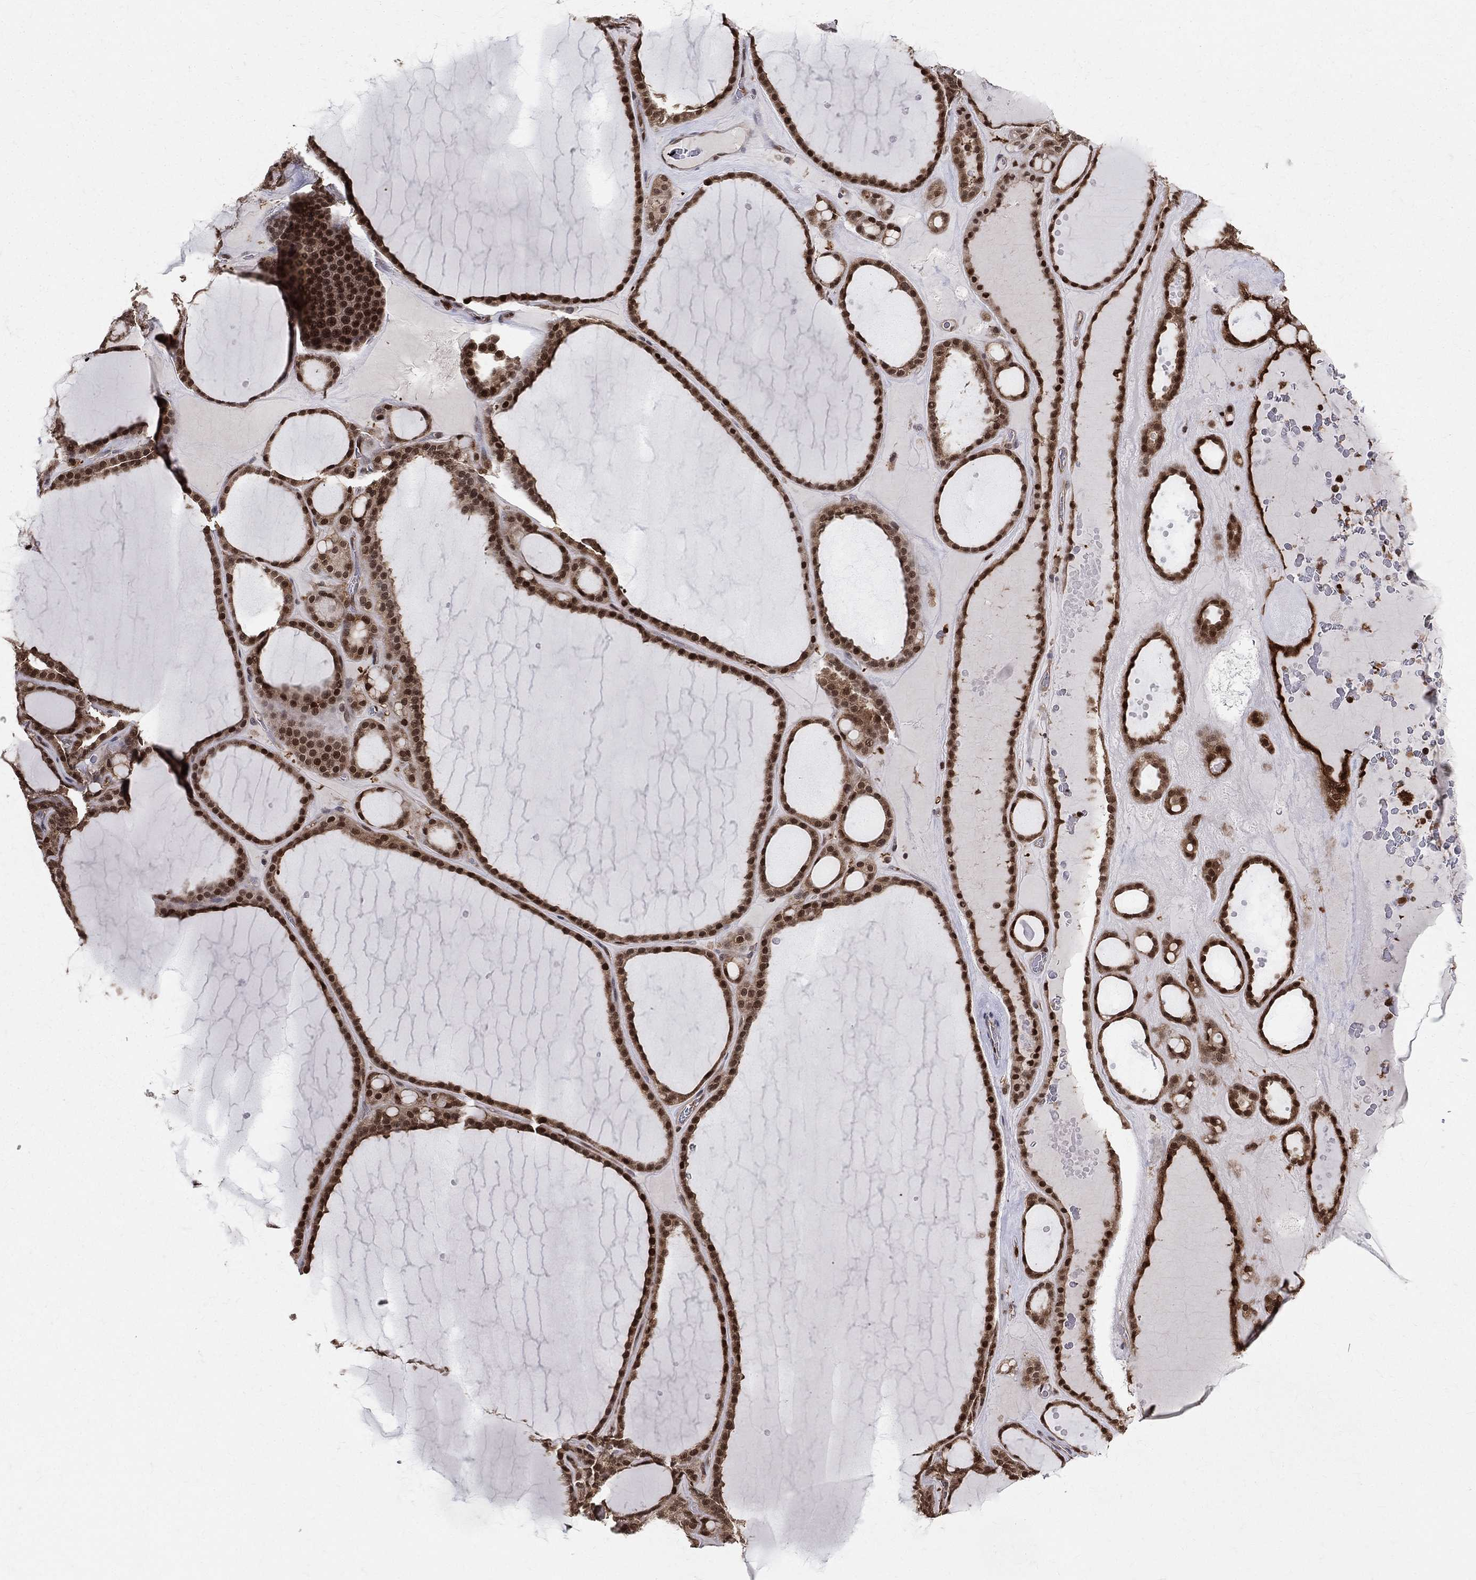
{"staining": {"intensity": "strong", "quantity": ">75%", "location": "cytoplasmic/membranous,nuclear"}, "tissue": "thyroid gland", "cell_type": "Glandular cells", "image_type": "normal", "snomed": [{"axis": "morphology", "description": "Normal tissue, NOS"}, {"axis": "topography", "description": "Thyroid gland"}], "caption": "DAB immunohistochemical staining of benign human thyroid gland reveals strong cytoplasmic/membranous,nuclear protein positivity in approximately >75% of glandular cells. (DAB IHC with brightfield microscopy, high magnification).", "gene": "ENO1", "patient": {"sex": "male", "age": 63}}